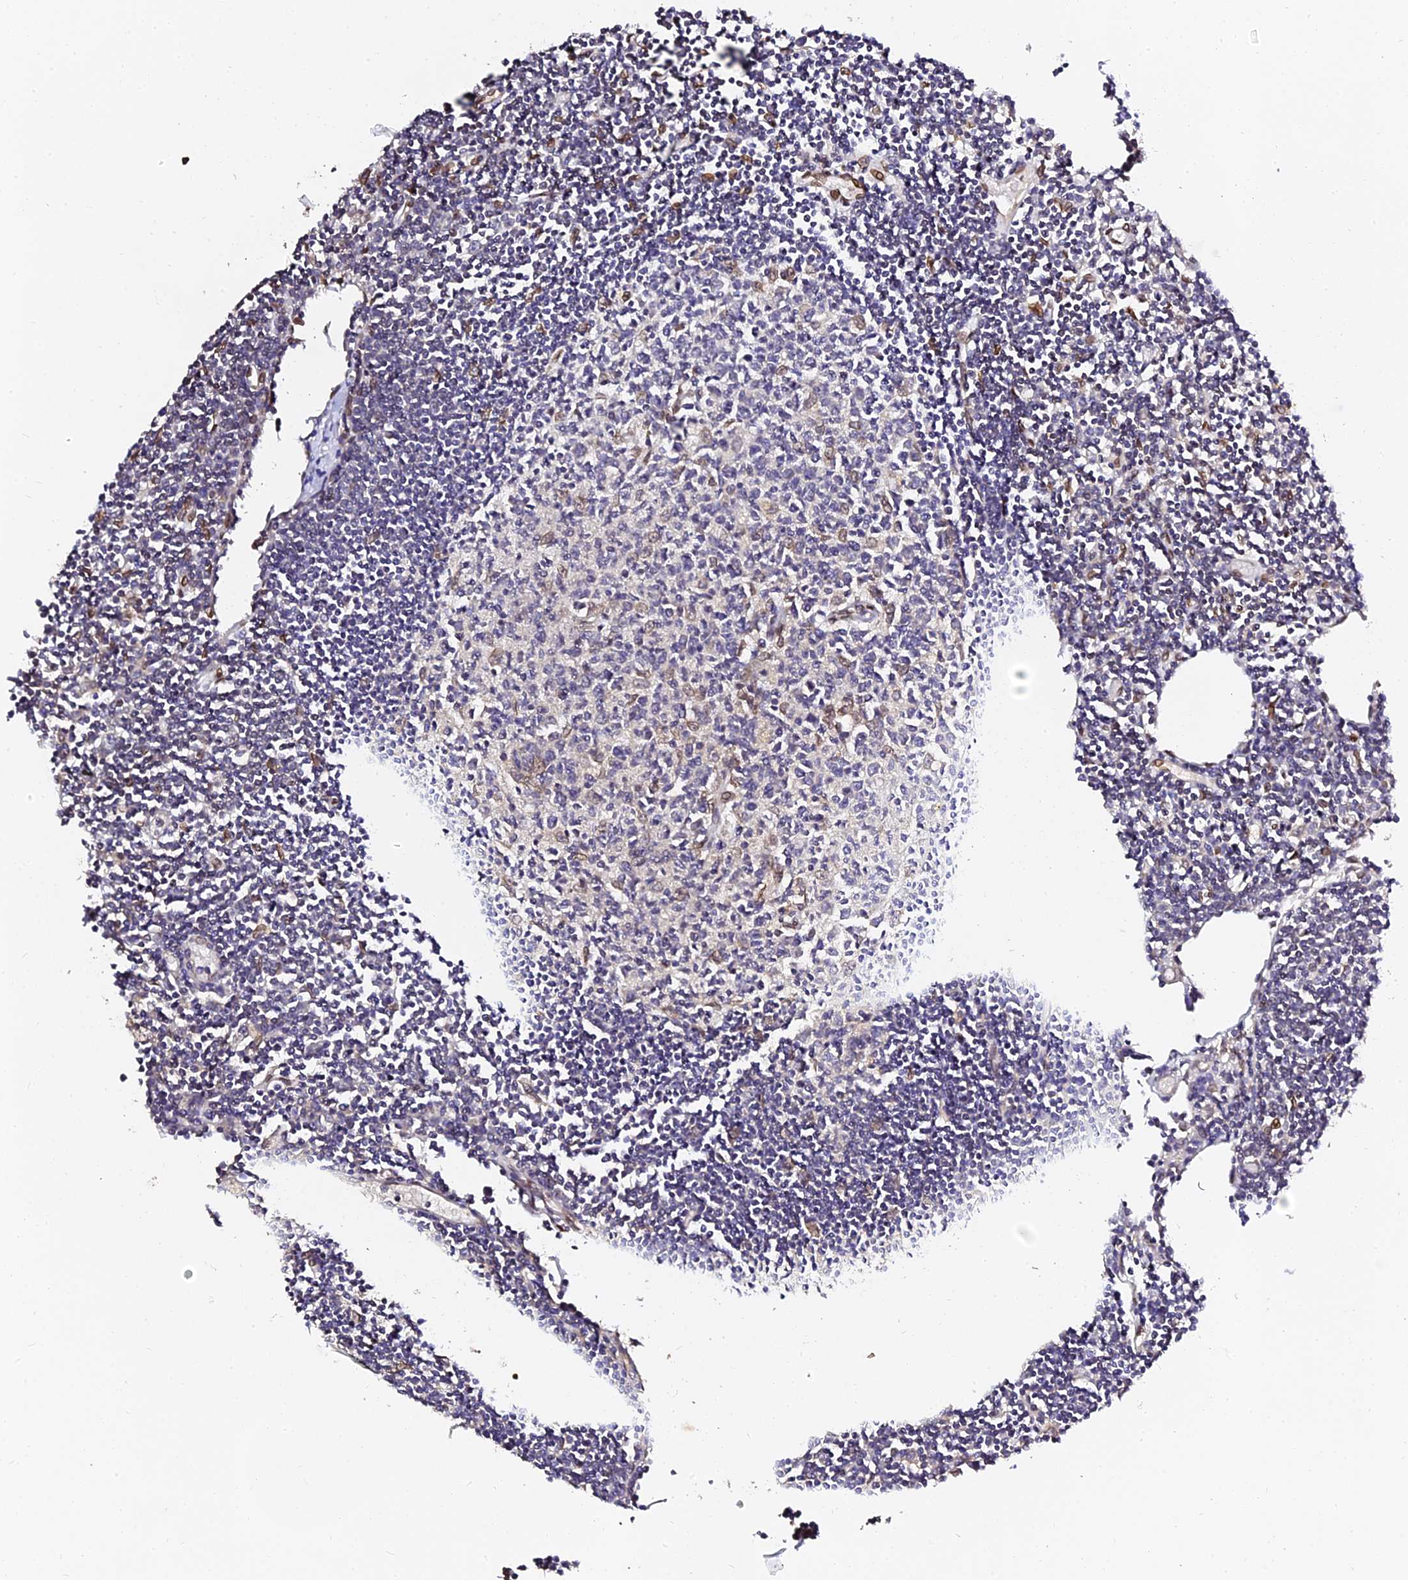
{"staining": {"intensity": "moderate", "quantity": "<25%", "location": "cytoplasmic/membranous,nuclear"}, "tissue": "lymph node", "cell_type": "Germinal center cells", "image_type": "normal", "snomed": [{"axis": "morphology", "description": "Normal tissue, NOS"}, {"axis": "topography", "description": "Lymph node"}], "caption": "This photomicrograph shows benign lymph node stained with IHC to label a protein in brown. The cytoplasmic/membranous,nuclear of germinal center cells show moderate positivity for the protein. Nuclei are counter-stained blue.", "gene": "ANAPC5", "patient": {"sex": "female", "age": 11}}